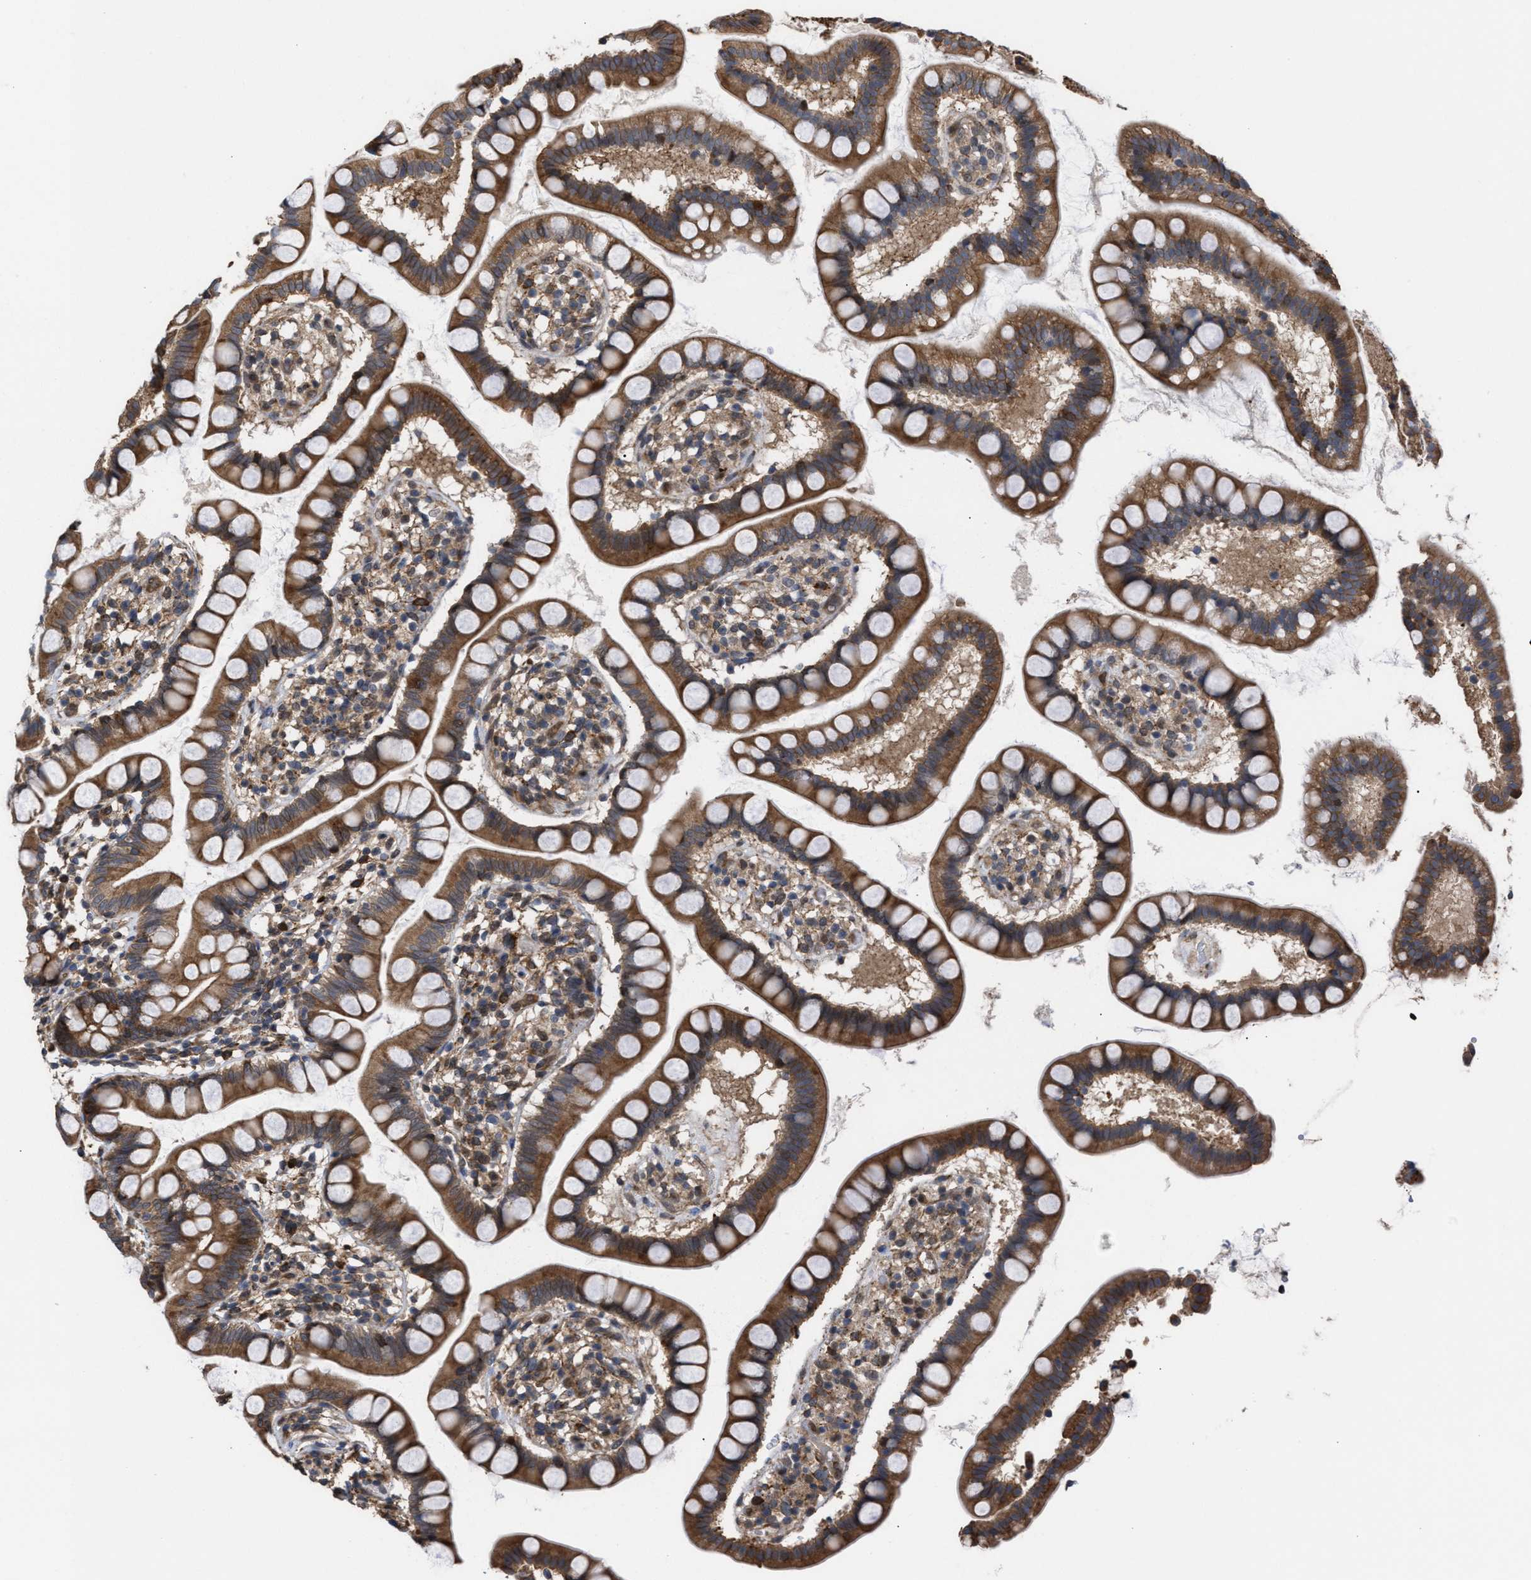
{"staining": {"intensity": "moderate", "quantity": ">75%", "location": "cytoplasmic/membranous"}, "tissue": "small intestine", "cell_type": "Glandular cells", "image_type": "normal", "snomed": [{"axis": "morphology", "description": "Normal tissue, NOS"}, {"axis": "topography", "description": "Small intestine"}], "caption": "A high-resolution image shows IHC staining of normal small intestine, which shows moderate cytoplasmic/membranous expression in about >75% of glandular cells.", "gene": "TP53BP2", "patient": {"sex": "female", "age": 84}}